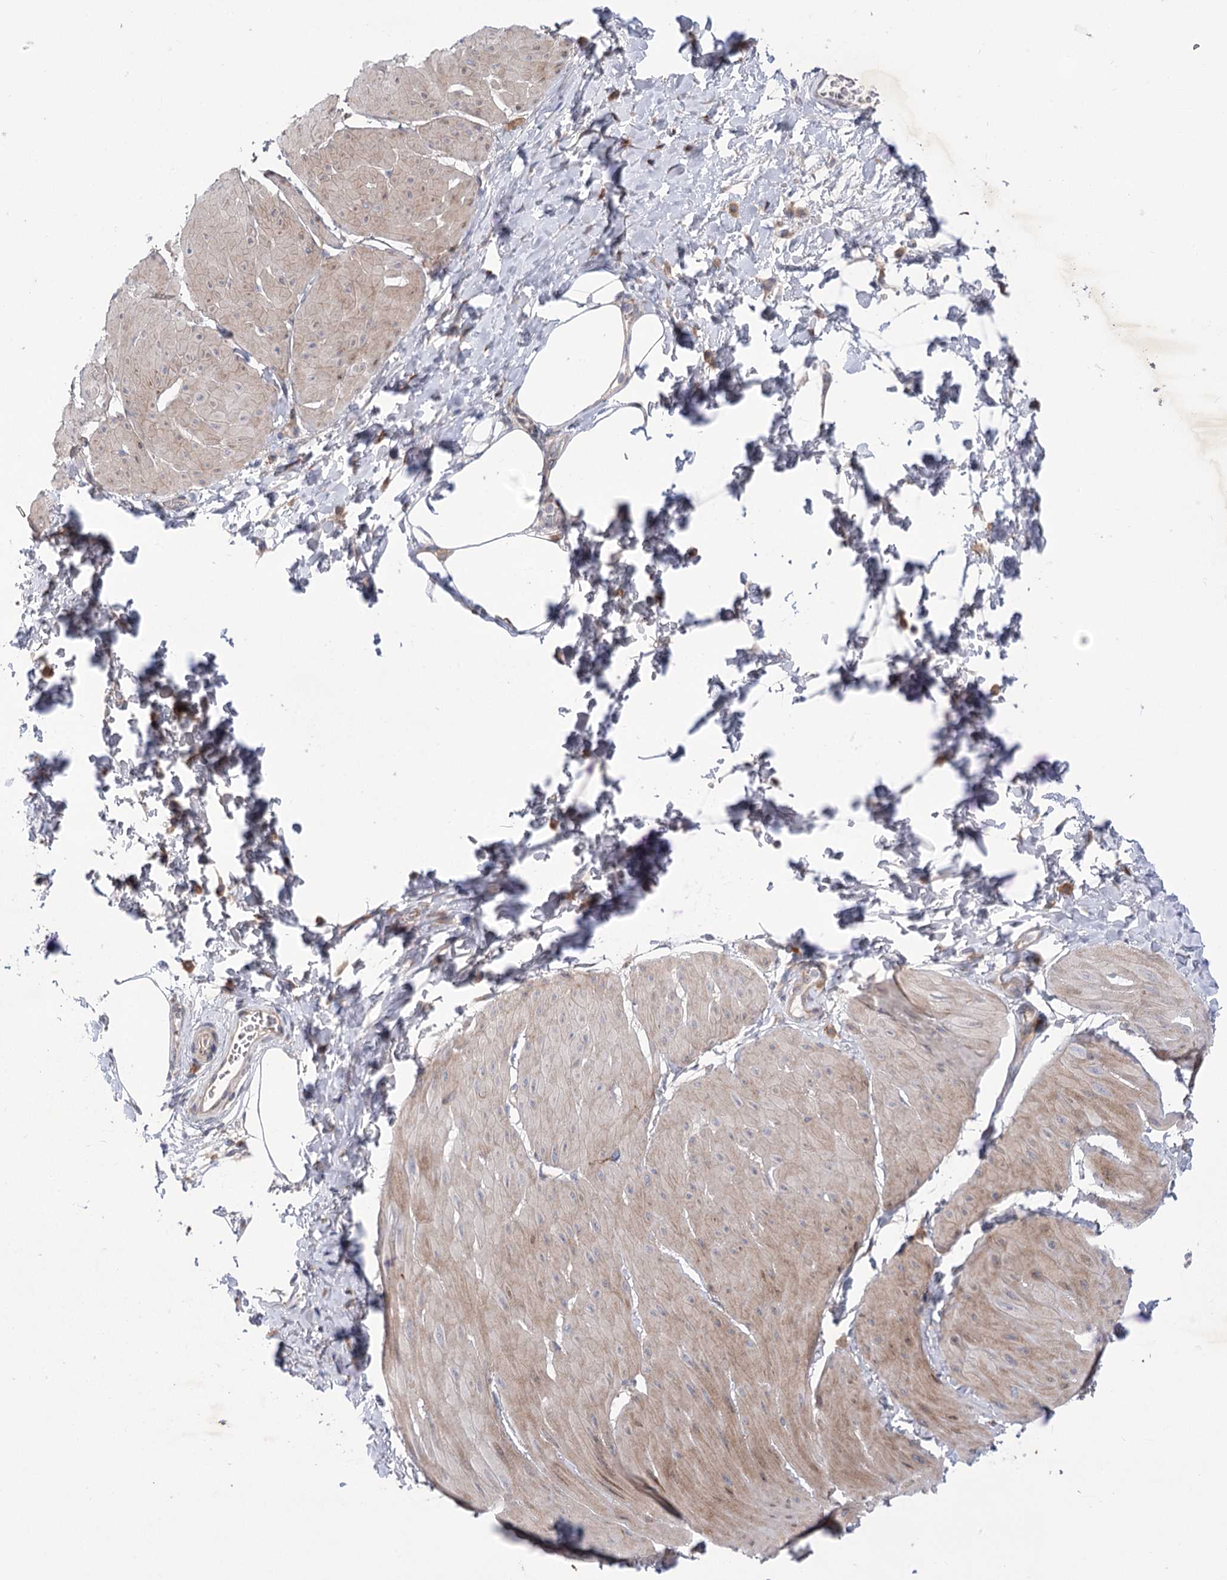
{"staining": {"intensity": "weak", "quantity": "<25%", "location": "cytoplasmic/membranous"}, "tissue": "smooth muscle", "cell_type": "Smooth muscle cells", "image_type": "normal", "snomed": [{"axis": "morphology", "description": "Urothelial carcinoma, High grade"}, {"axis": "topography", "description": "Urinary bladder"}], "caption": "Protein analysis of unremarkable smooth muscle reveals no significant staining in smooth muscle cells. Brightfield microscopy of IHC stained with DAB (brown) and hematoxylin (blue), captured at high magnification.", "gene": "TRUB1", "patient": {"sex": "male", "age": 46}}